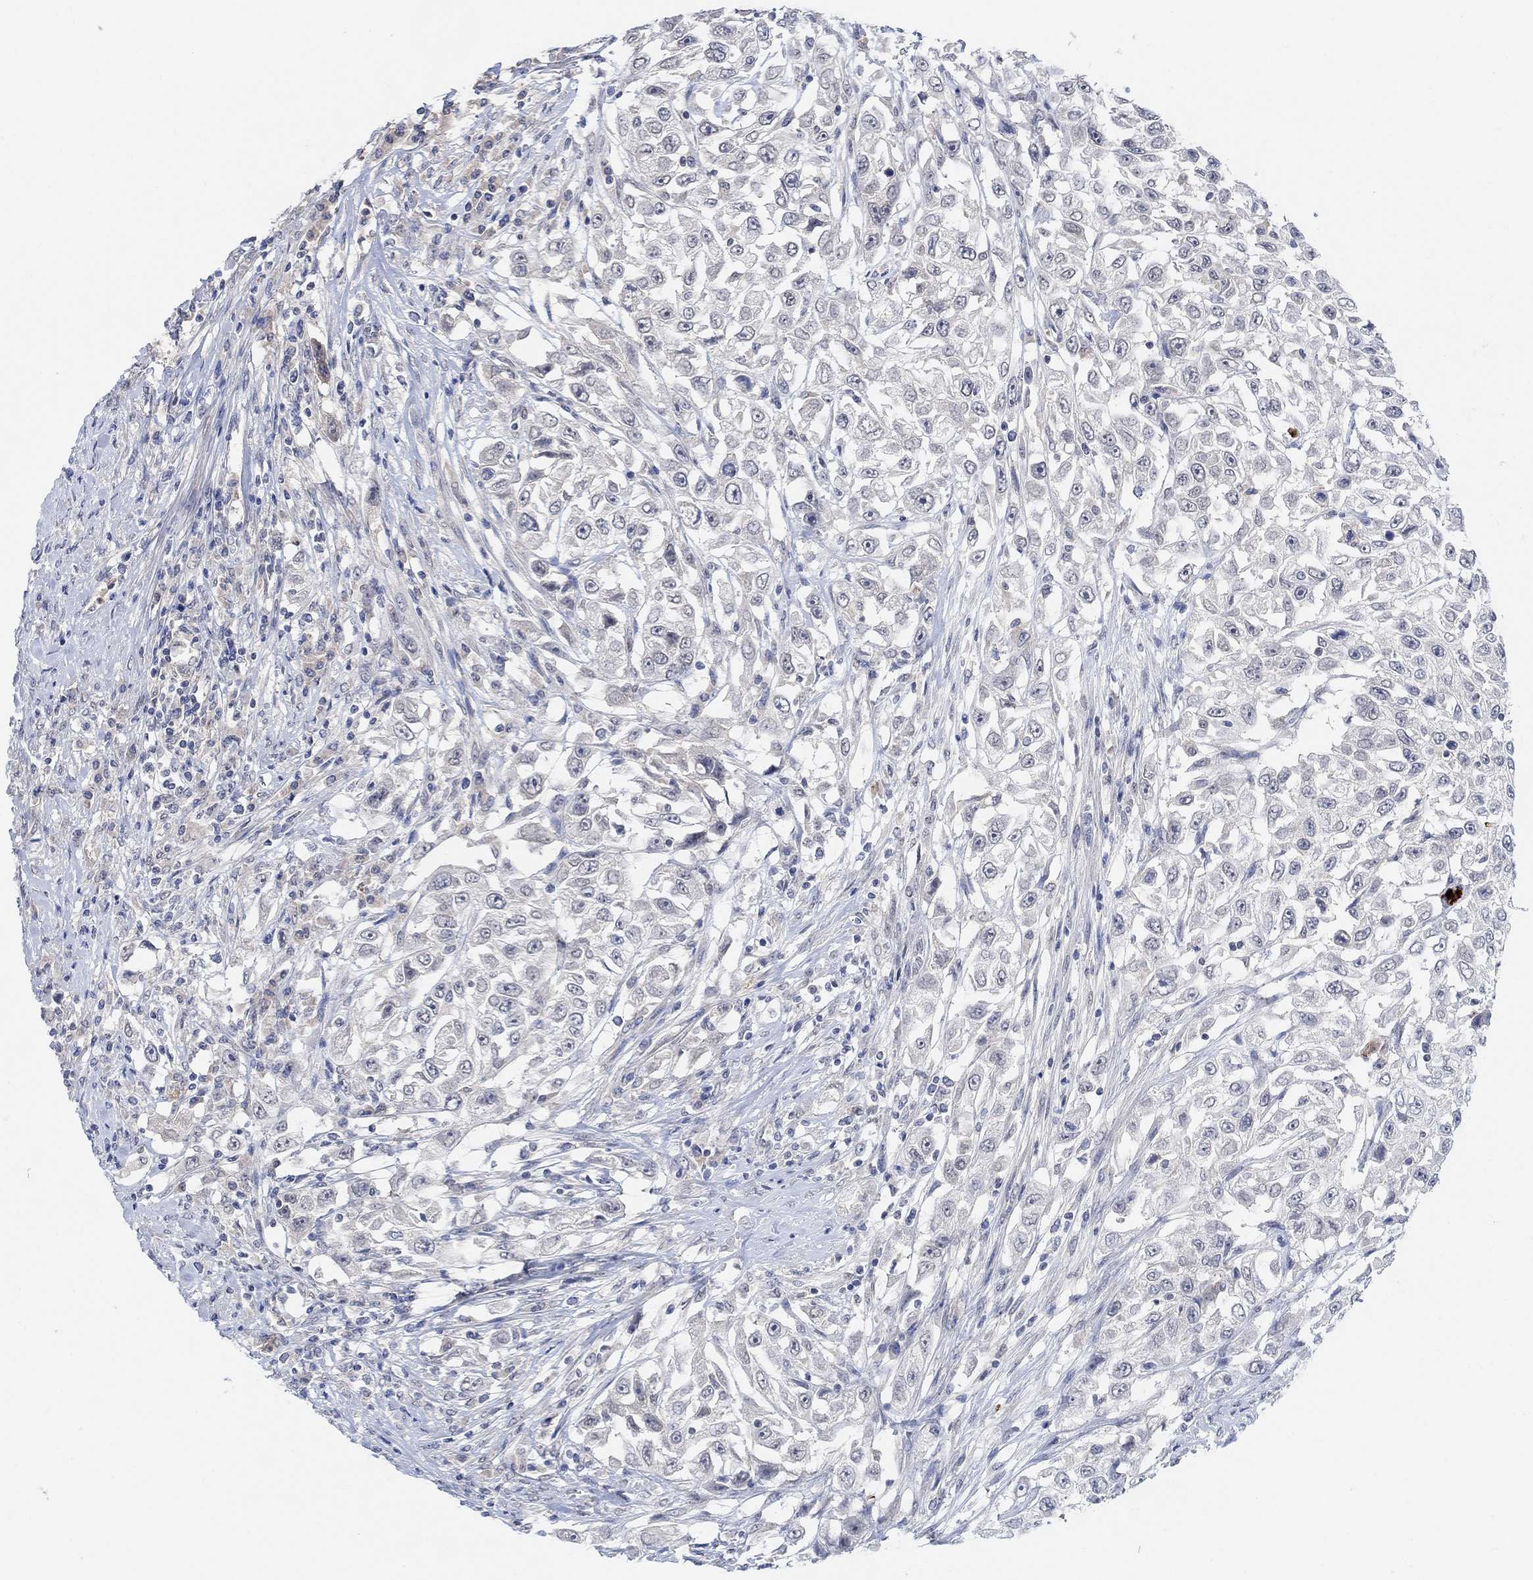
{"staining": {"intensity": "negative", "quantity": "none", "location": "none"}, "tissue": "urothelial cancer", "cell_type": "Tumor cells", "image_type": "cancer", "snomed": [{"axis": "morphology", "description": "Urothelial carcinoma, High grade"}, {"axis": "topography", "description": "Urinary bladder"}], "caption": "Tumor cells show no significant protein expression in high-grade urothelial carcinoma.", "gene": "RIMS1", "patient": {"sex": "female", "age": 56}}